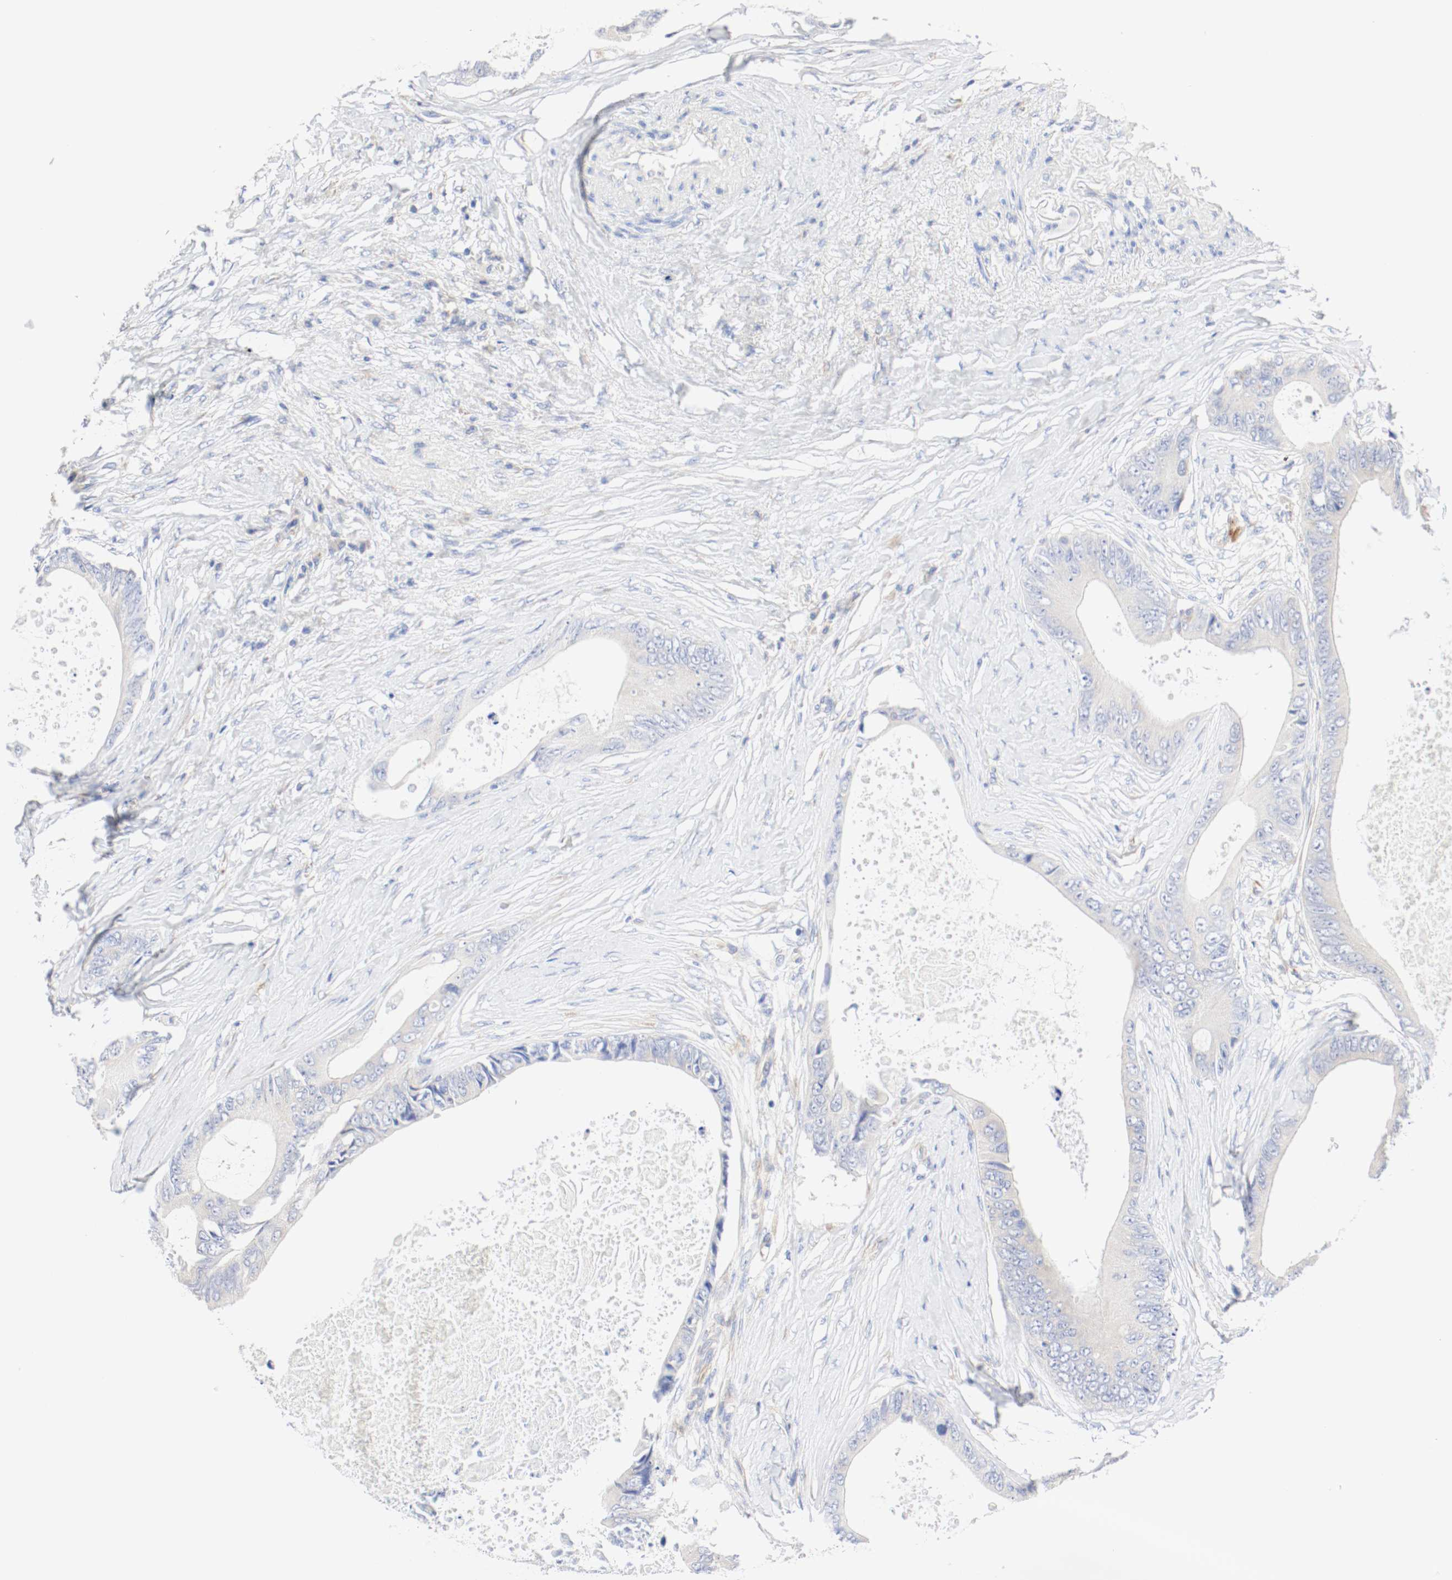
{"staining": {"intensity": "weak", "quantity": "<25%", "location": "cytoplasmic/membranous"}, "tissue": "colorectal cancer", "cell_type": "Tumor cells", "image_type": "cancer", "snomed": [{"axis": "morphology", "description": "Normal tissue, NOS"}, {"axis": "morphology", "description": "Adenocarcinoma, NOS"}, {"axis": "topography", "description": "Rectum"}, {"axis": "topography", "description": "Peripheral nerve tissue"}], "caption": "Image shows no protein staining in tumor cells of colorectal adenocarcinoma tissue.", "gene": "GIT1", "patient": {"sex": "female", "age": 77}}